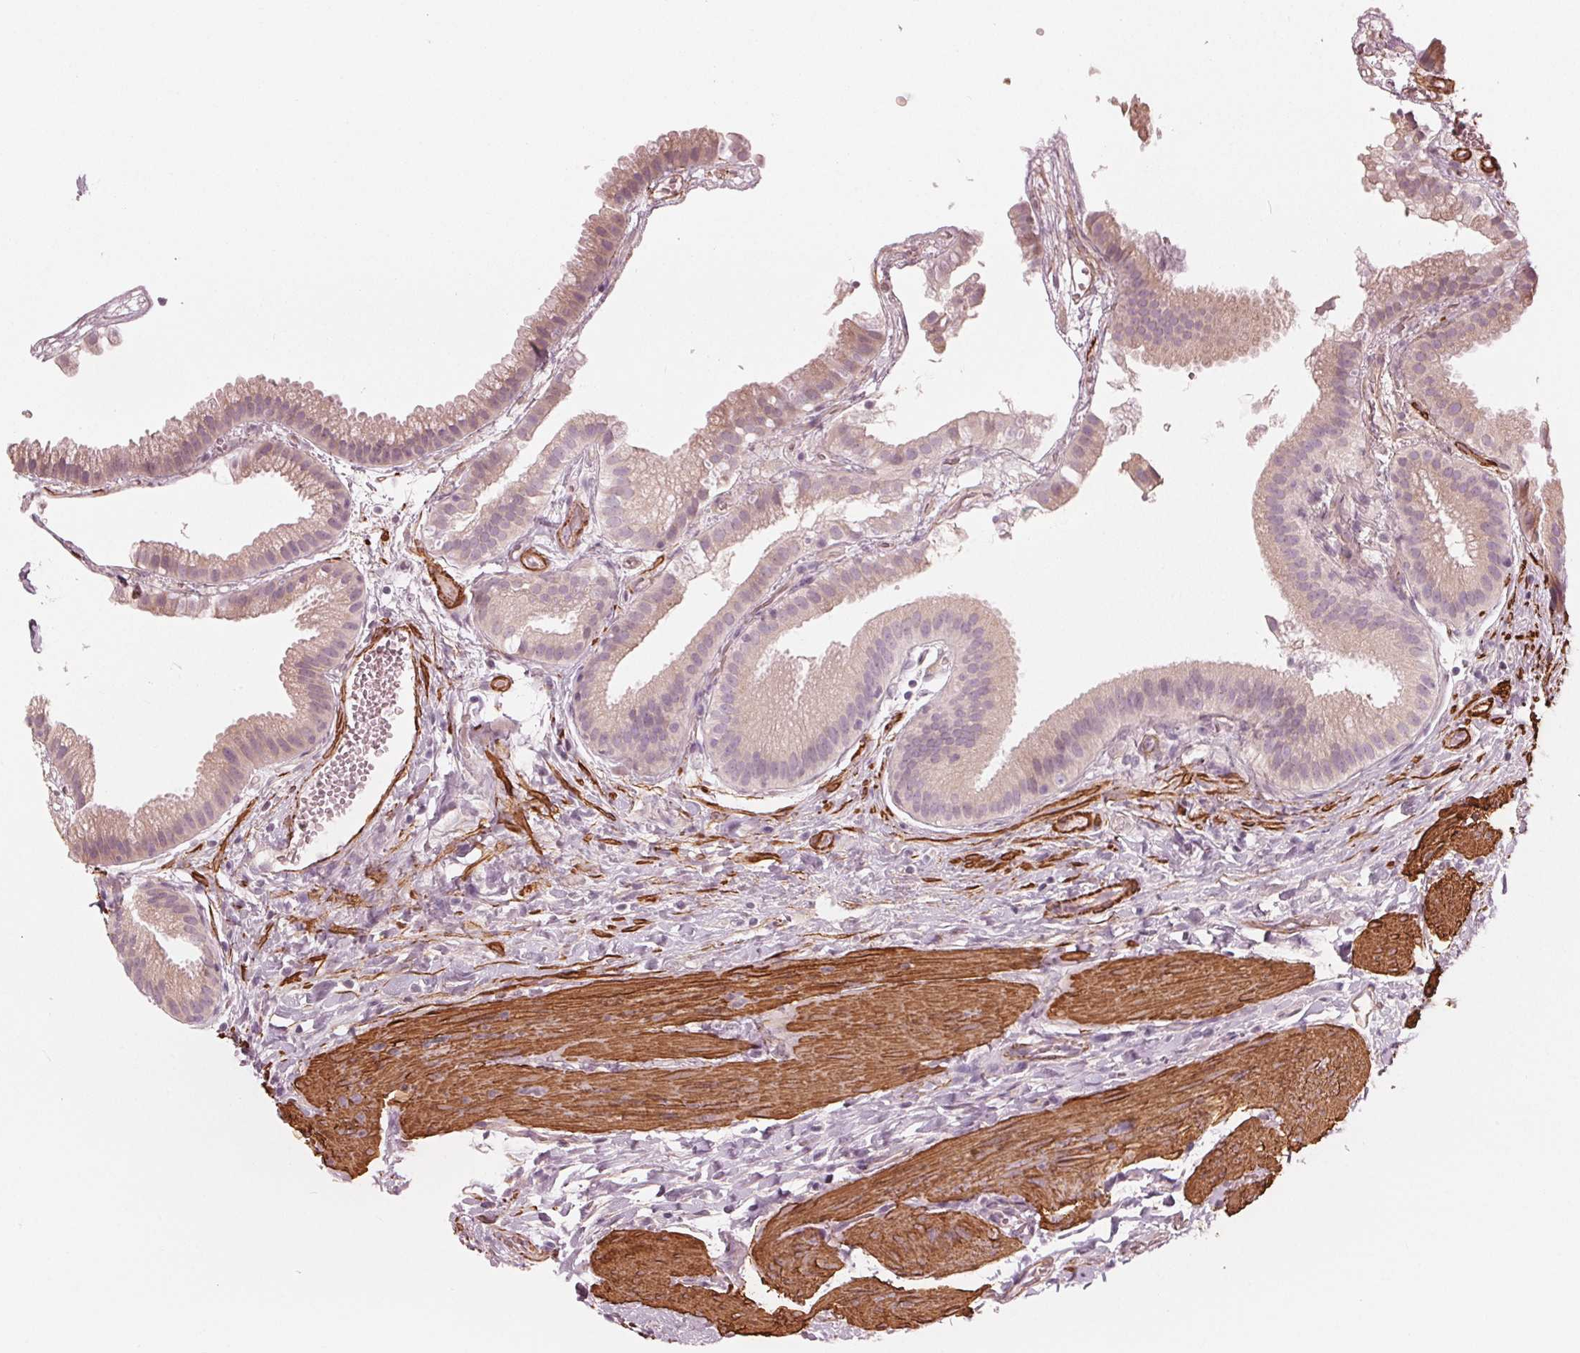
{"staining": {"intensity": "weak", "quantity": "<25%", "location": "cytoplasmic/membranous"}, "tissue": "gallbladder", "cell_type": "Glandular cells", "image_type": "normal", "snomed": [{"axis": "morphology", "description": "Normal tissue, NOS"}, {"axis": "topography", "description": "Gallbladder"}], "caption": "The image exhibits no significant expression in glandular cells of gallbladder.", "gene": "MIER3", "patient": {"sex": "female", "age": 63}}